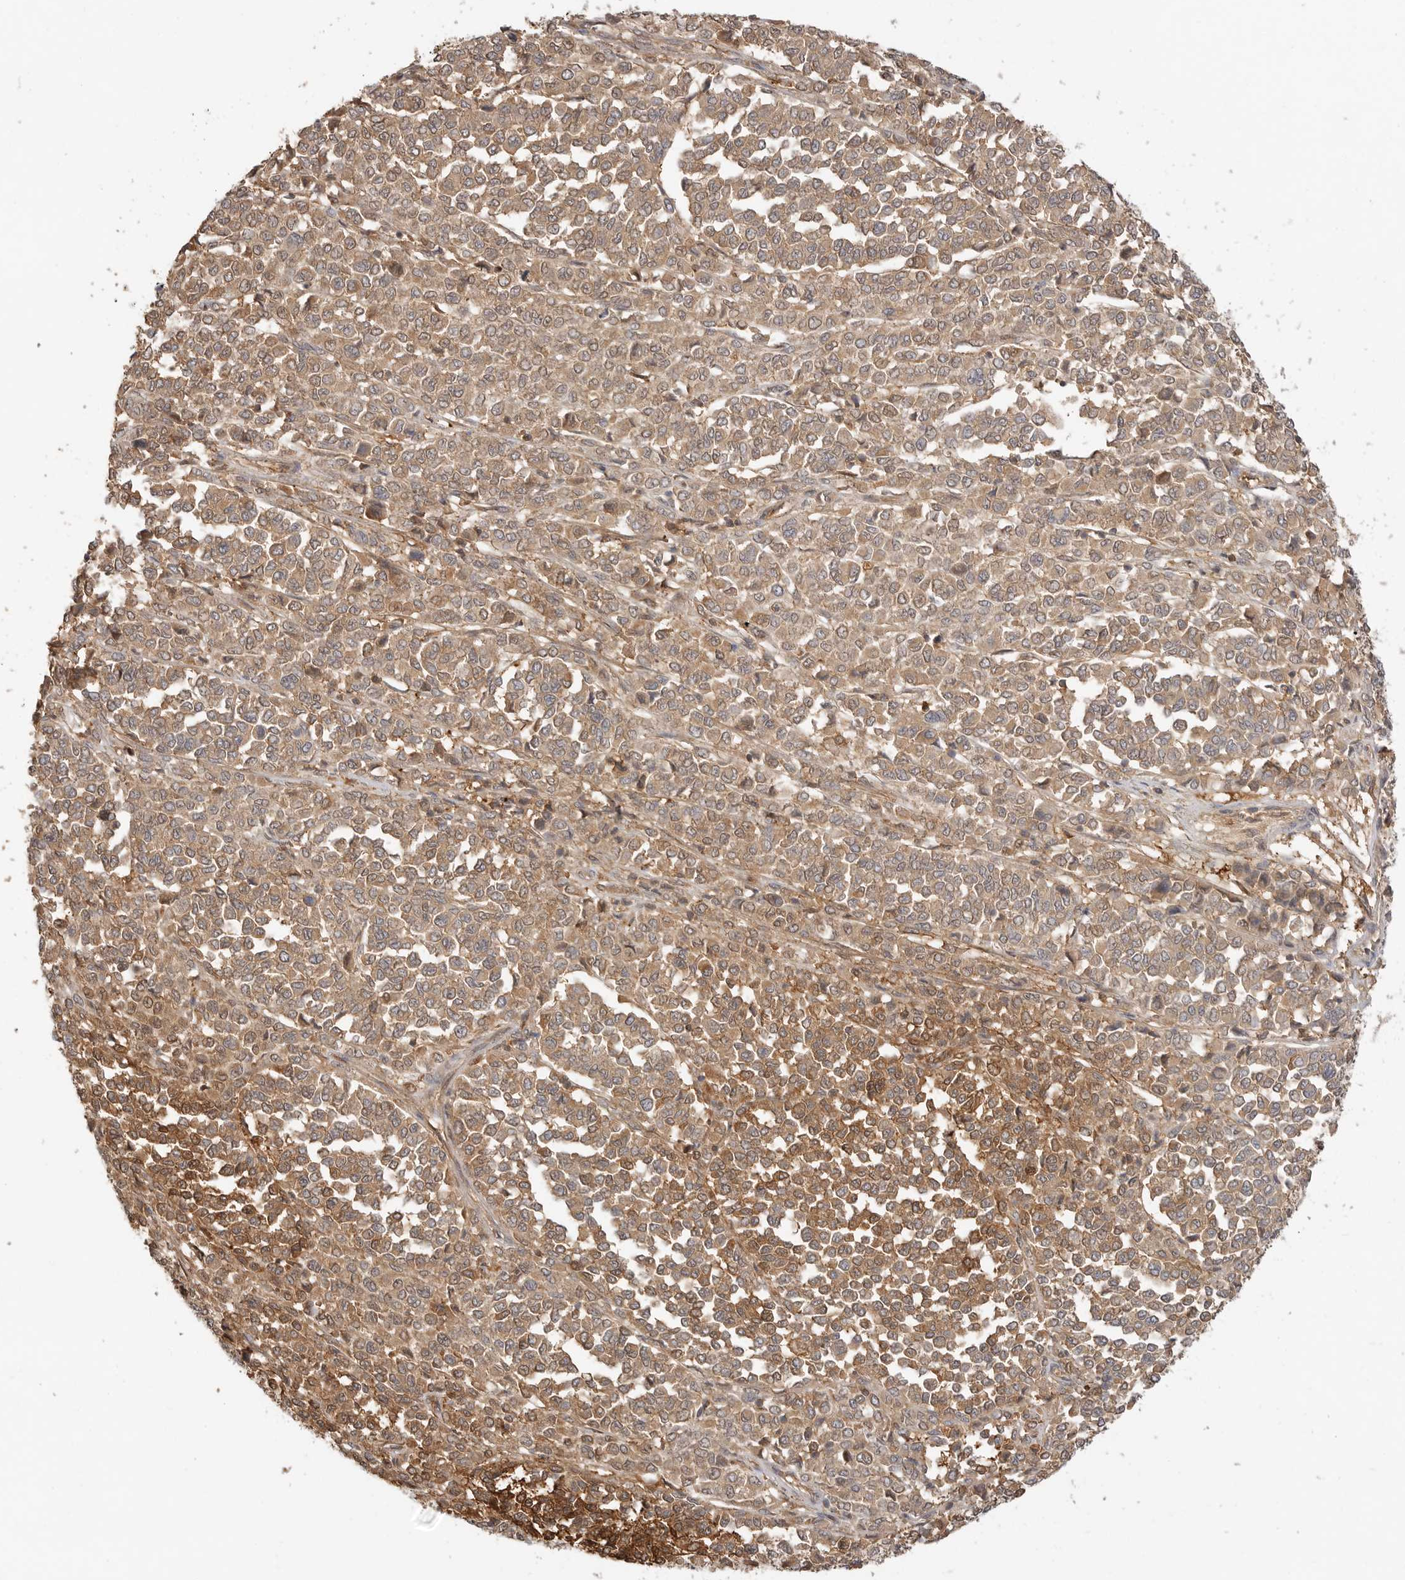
{"staining": {"intensity": "moderate", "quantity": ">75%", "location": "cytoplasmic/membranous"}, "tissue": "melanoma", "cell_type": "Tumor cells", "image_type": "cancer", "snomed": [{"axis": "morphology", "description": "Malignant melanoma, Metastatic site"}, {"axis": "topography", "description": "Pancreas"}], "caption": "Moderate cytoplasmic/membranous positivity is identified in about >75% of tumor cells in melanoma. The protein is stained brown, and the nuclei are stained in blue (DAB IHC with brightfield microscopy, high magnification).", "gene": "CLDN12", "patient": {"sex": "female", "age": 30}}